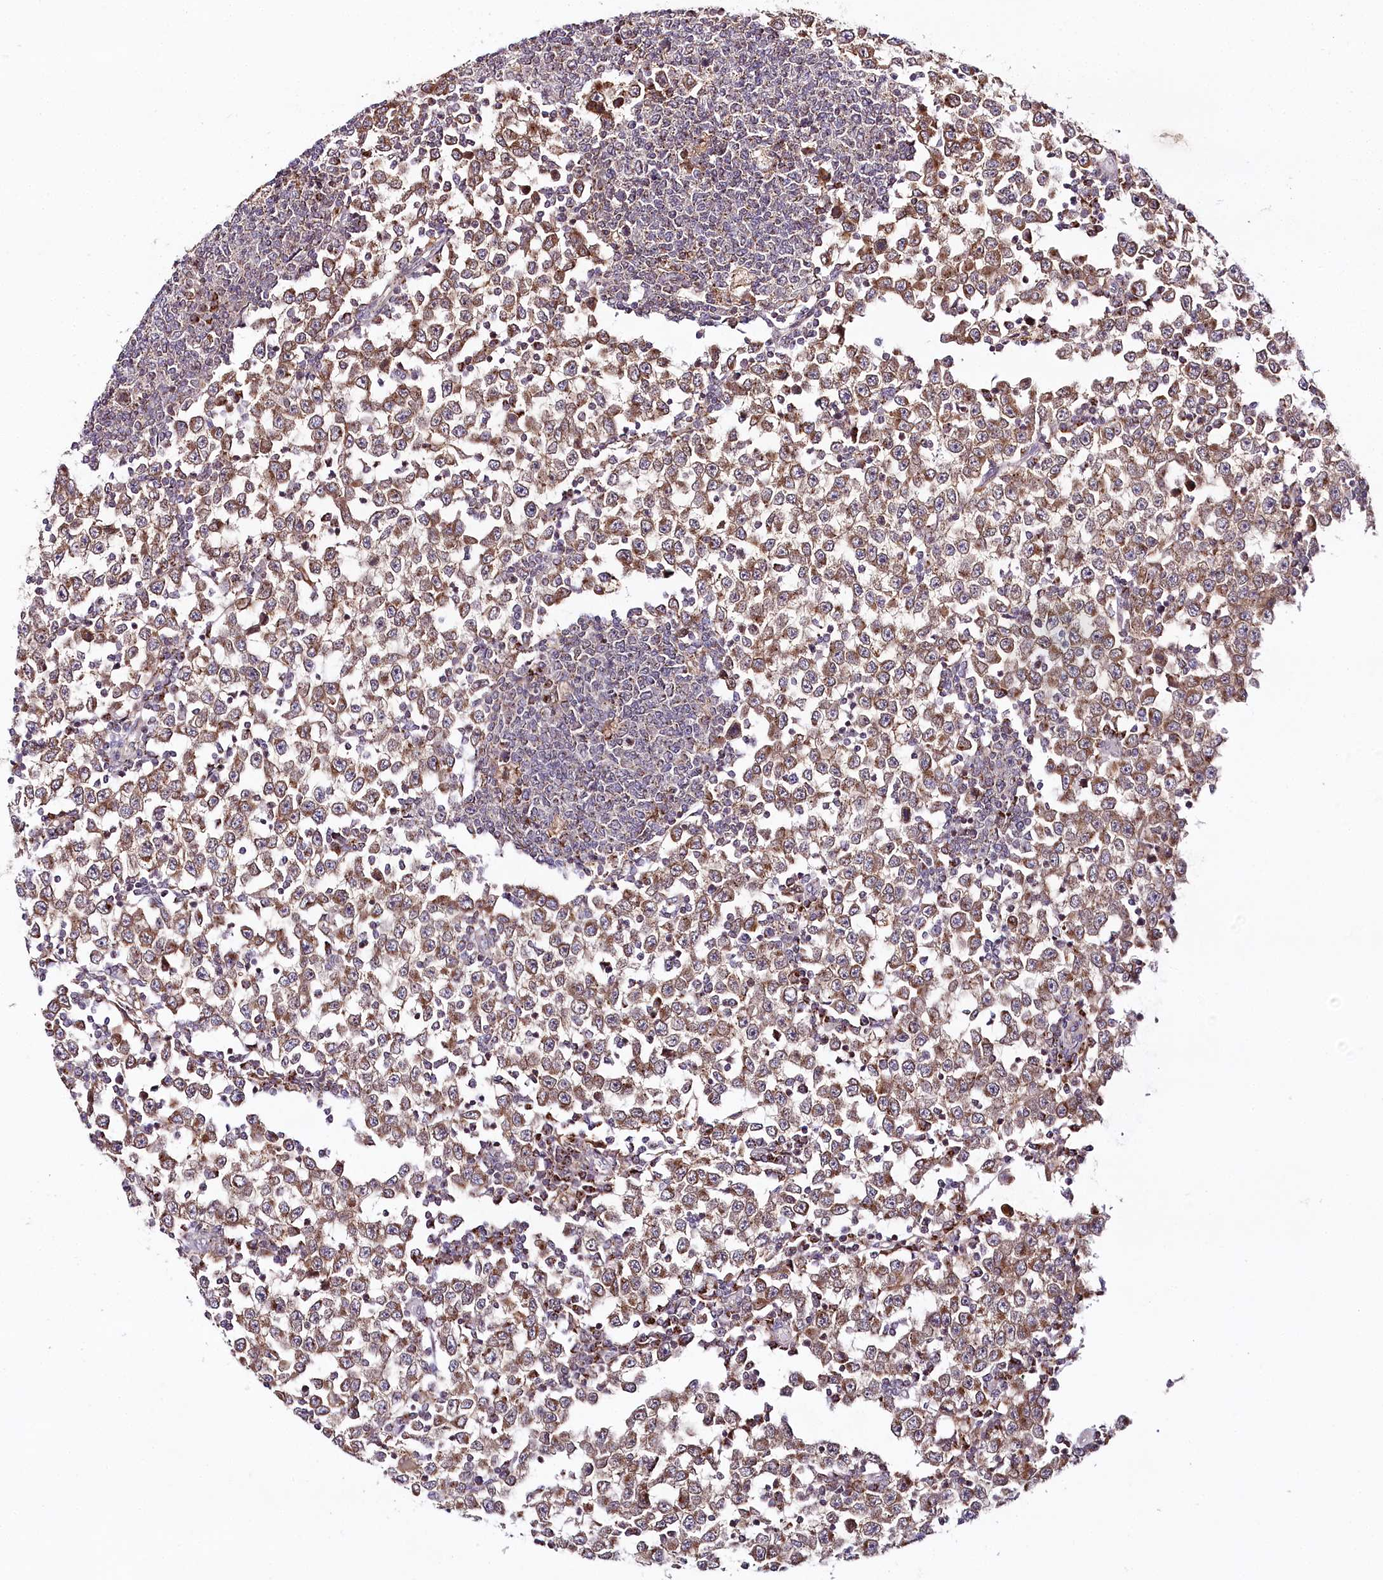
{"staining": {"intensity": "moderate", "quantity": ">75%", "location": "cytoplasmic/membranous"}, "tissue": "testis cancer", "cell_type": "Tumor cells", "image_type": "cancer", "snomed": [{"axis": "morphology", "description": "Seminoma, NOS"}, {"axis": "topography", "description": "Testis"}], "caption": "High-power microscopy captured an immunohistochemistry micrograph of testis cancer (seminoma), revealing moderate cytoplasmic/membranous expression in about >75% of tumor cells. The protein of interest is shown in brown color, while the nuclei are stained blue.", "gene": "COPG1", "patient": {"sex": "male", "age": 65}}